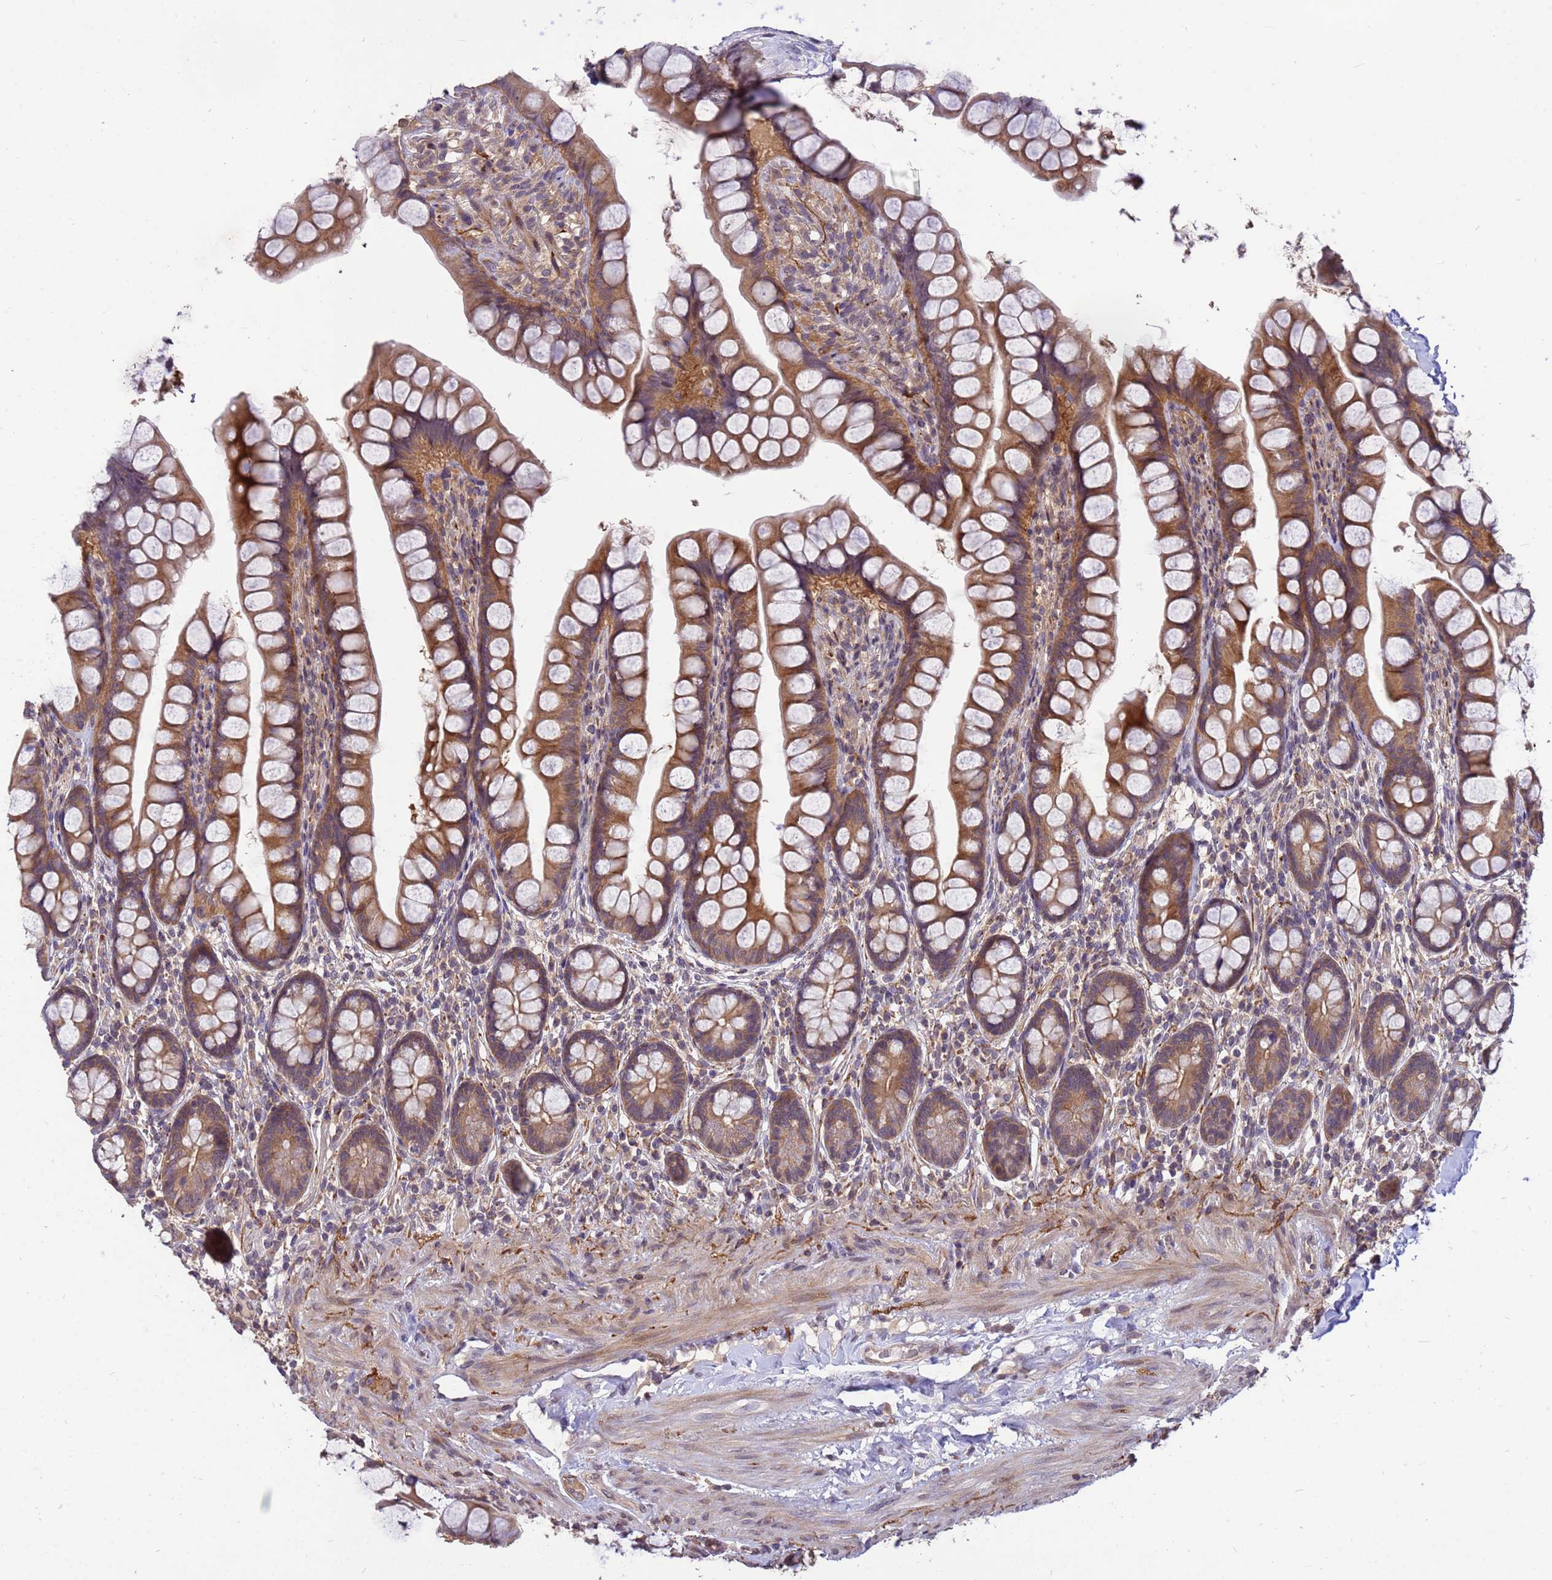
{"staining": {"intensity": "moderate", "quantity": ">75%", "location": "cytoplasmic/membranous"}, "tissue": "small intestine", "cell_type": "Glandular cells", "image_type": "normal", "snomed": [{"axis": "morphology", "description": "Normal tissue, NOS"}, {"axis": "topography", "description": "Small intestine"}], "caption": "Immunohistochemical staining of normal human small intestine exhibits >75% levels of moderate cytoplasmic/membranous protein expression in about >75% of glandular cells.", "gene": "PPP2CA", "patient": {"sex": "male", "age": 70}}